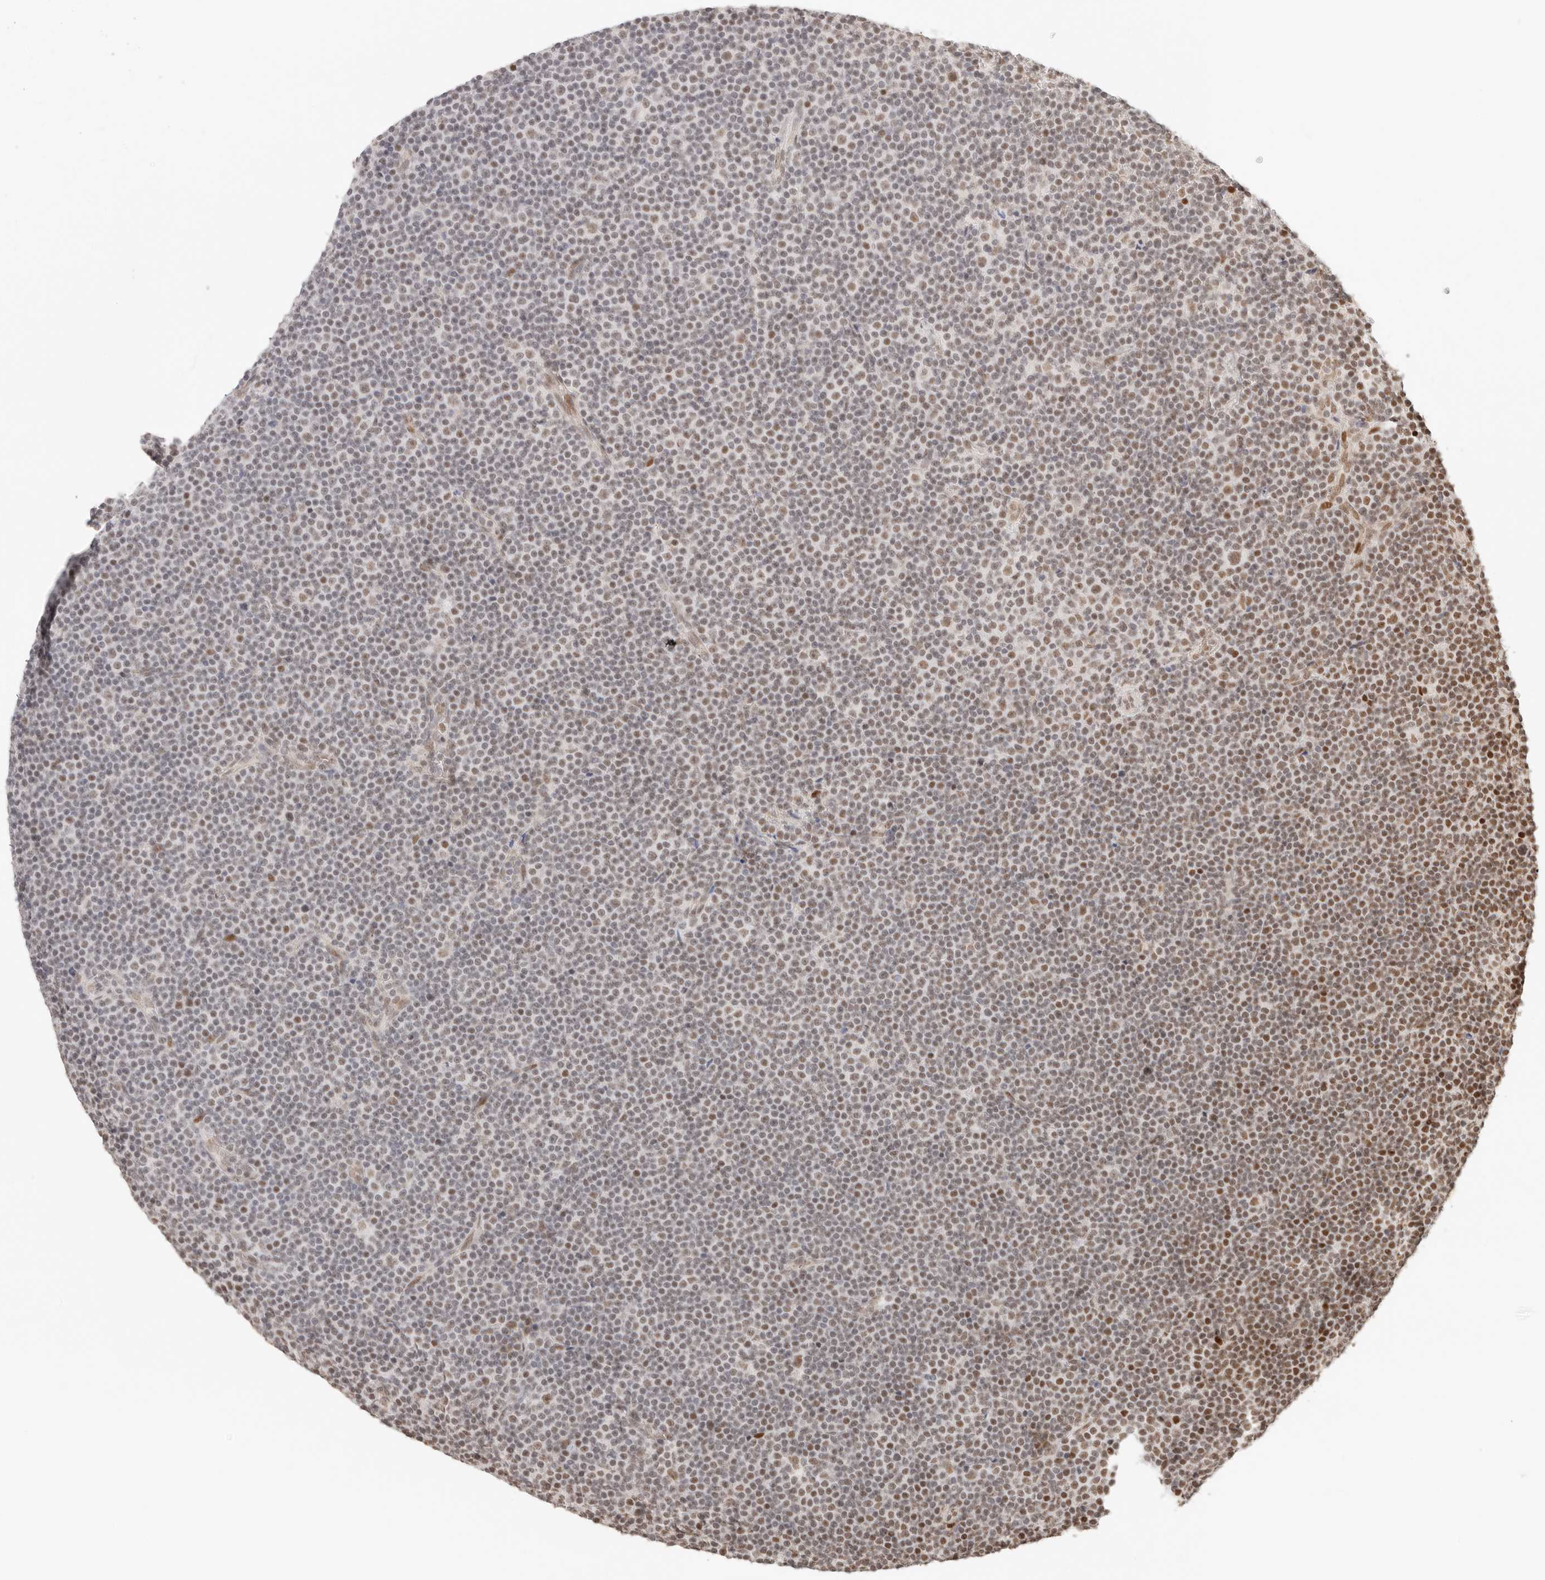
{"staining": {"intensity": "moderate", "quantity": "<25%", "location": "nuclear"}, "tissue": "lymphoma", "cell_type": "Tumor cells", "image_type": "cancer", "snomed": [{"axis": "morphology", "description": "Malignant lymphoma, non-Hodgkin's type, Low grade"}, {"axis": "topography", "description": "Lymph node"}], "caption": "Tumor cells reveal low levels of moderate nuclear positivity in approximately <25% of cells in lymphoma.", "gene": "HOXC5", "patient": {"sex": "female", "age": 67}}